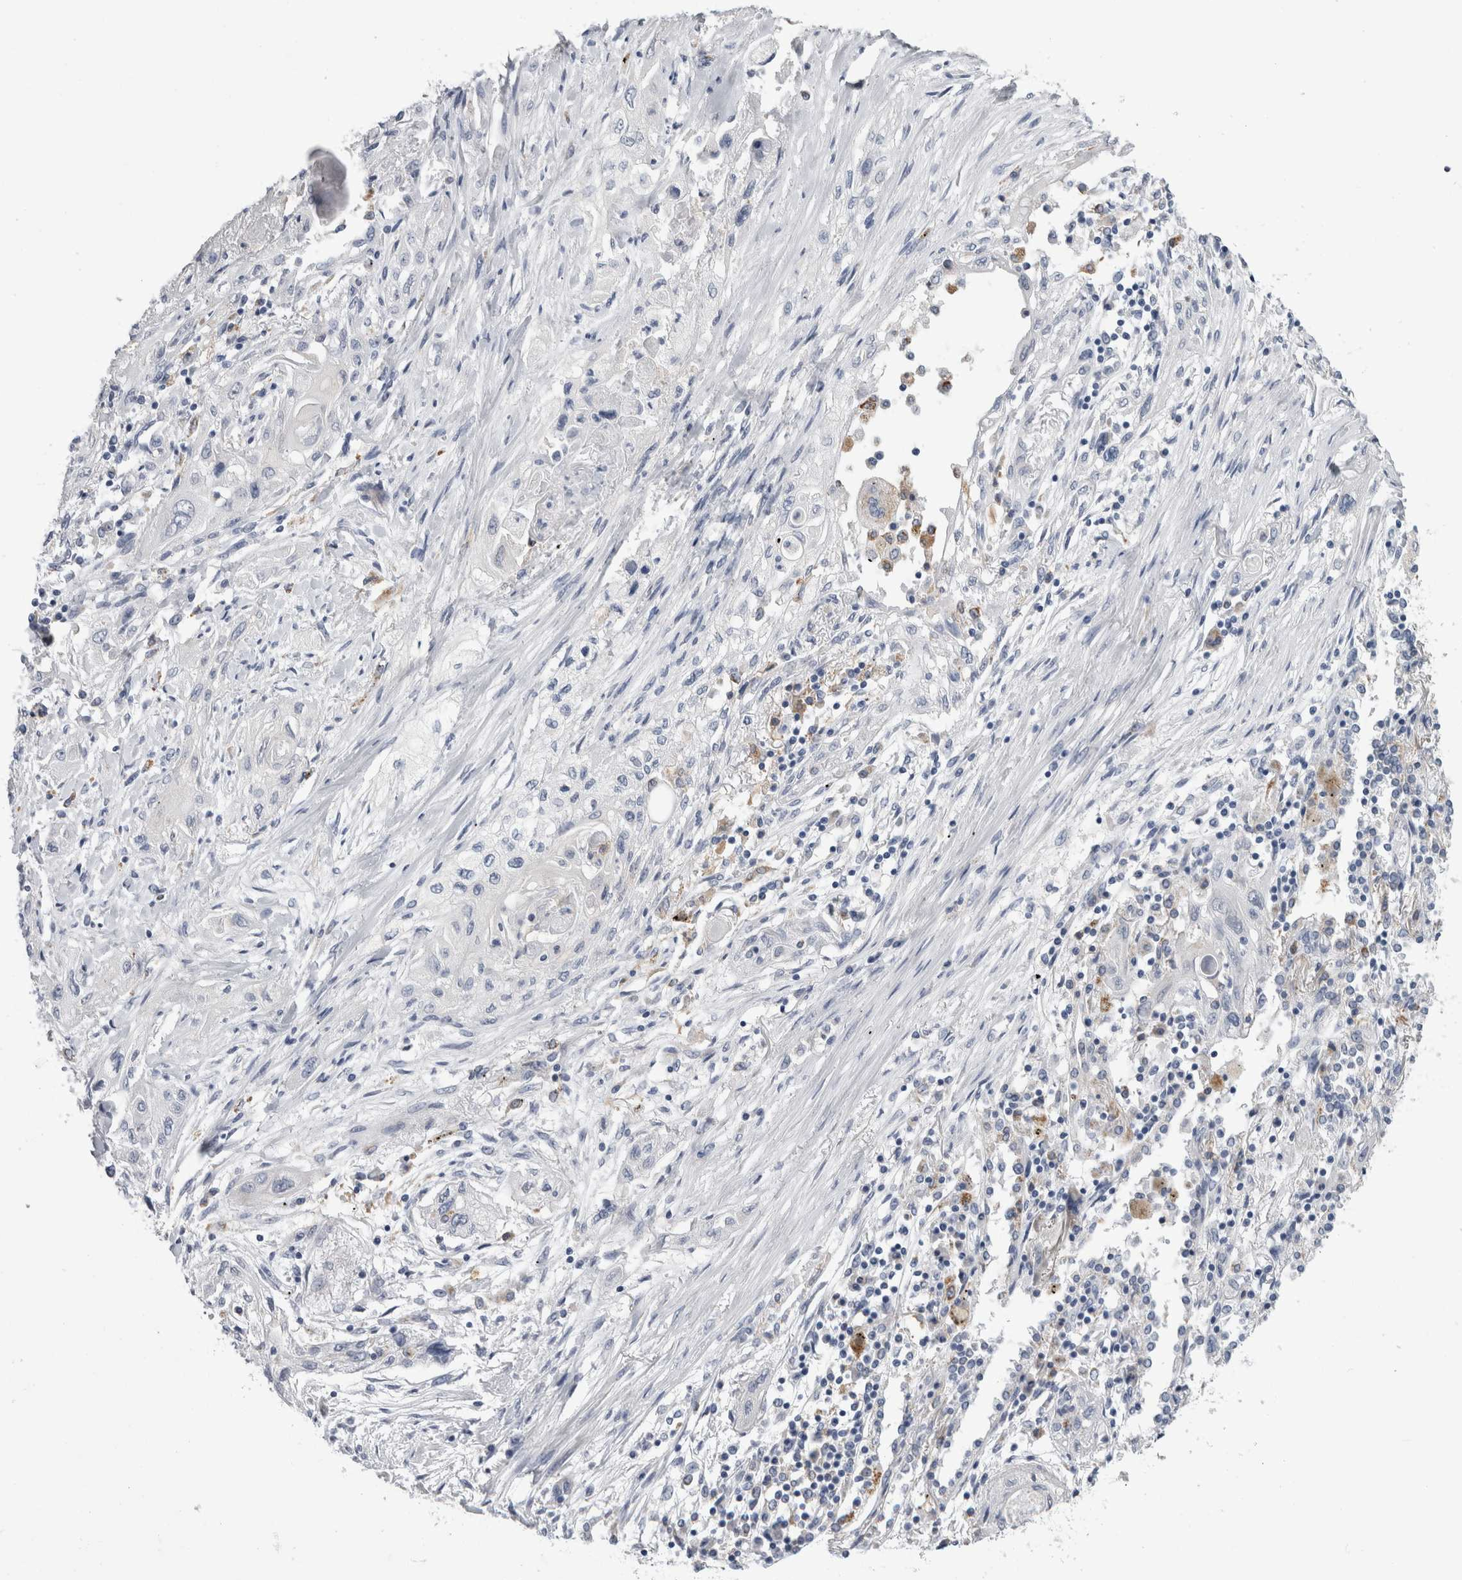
{"staining": {"intensity": "negative", "quantity": "none", "location": "none"}, "tissue": "lung cancer", "cell_type": "Tumor cells", "image_type": "cancer", "snomed": [{"axis": "morphology", "description": "Squamous cell carcinoma, NOS"}, {"axis": "topography", "description": "Lung"}], "caption": "Immunohistochemical staining of lung cancer displays no significant expression in tumor cells. The staining is performed using DAB brown chromogen with nuclei counter-stained in using hematoxylin.", "gene": "GATM", "patient": {"sex": "female", "age": 47}}